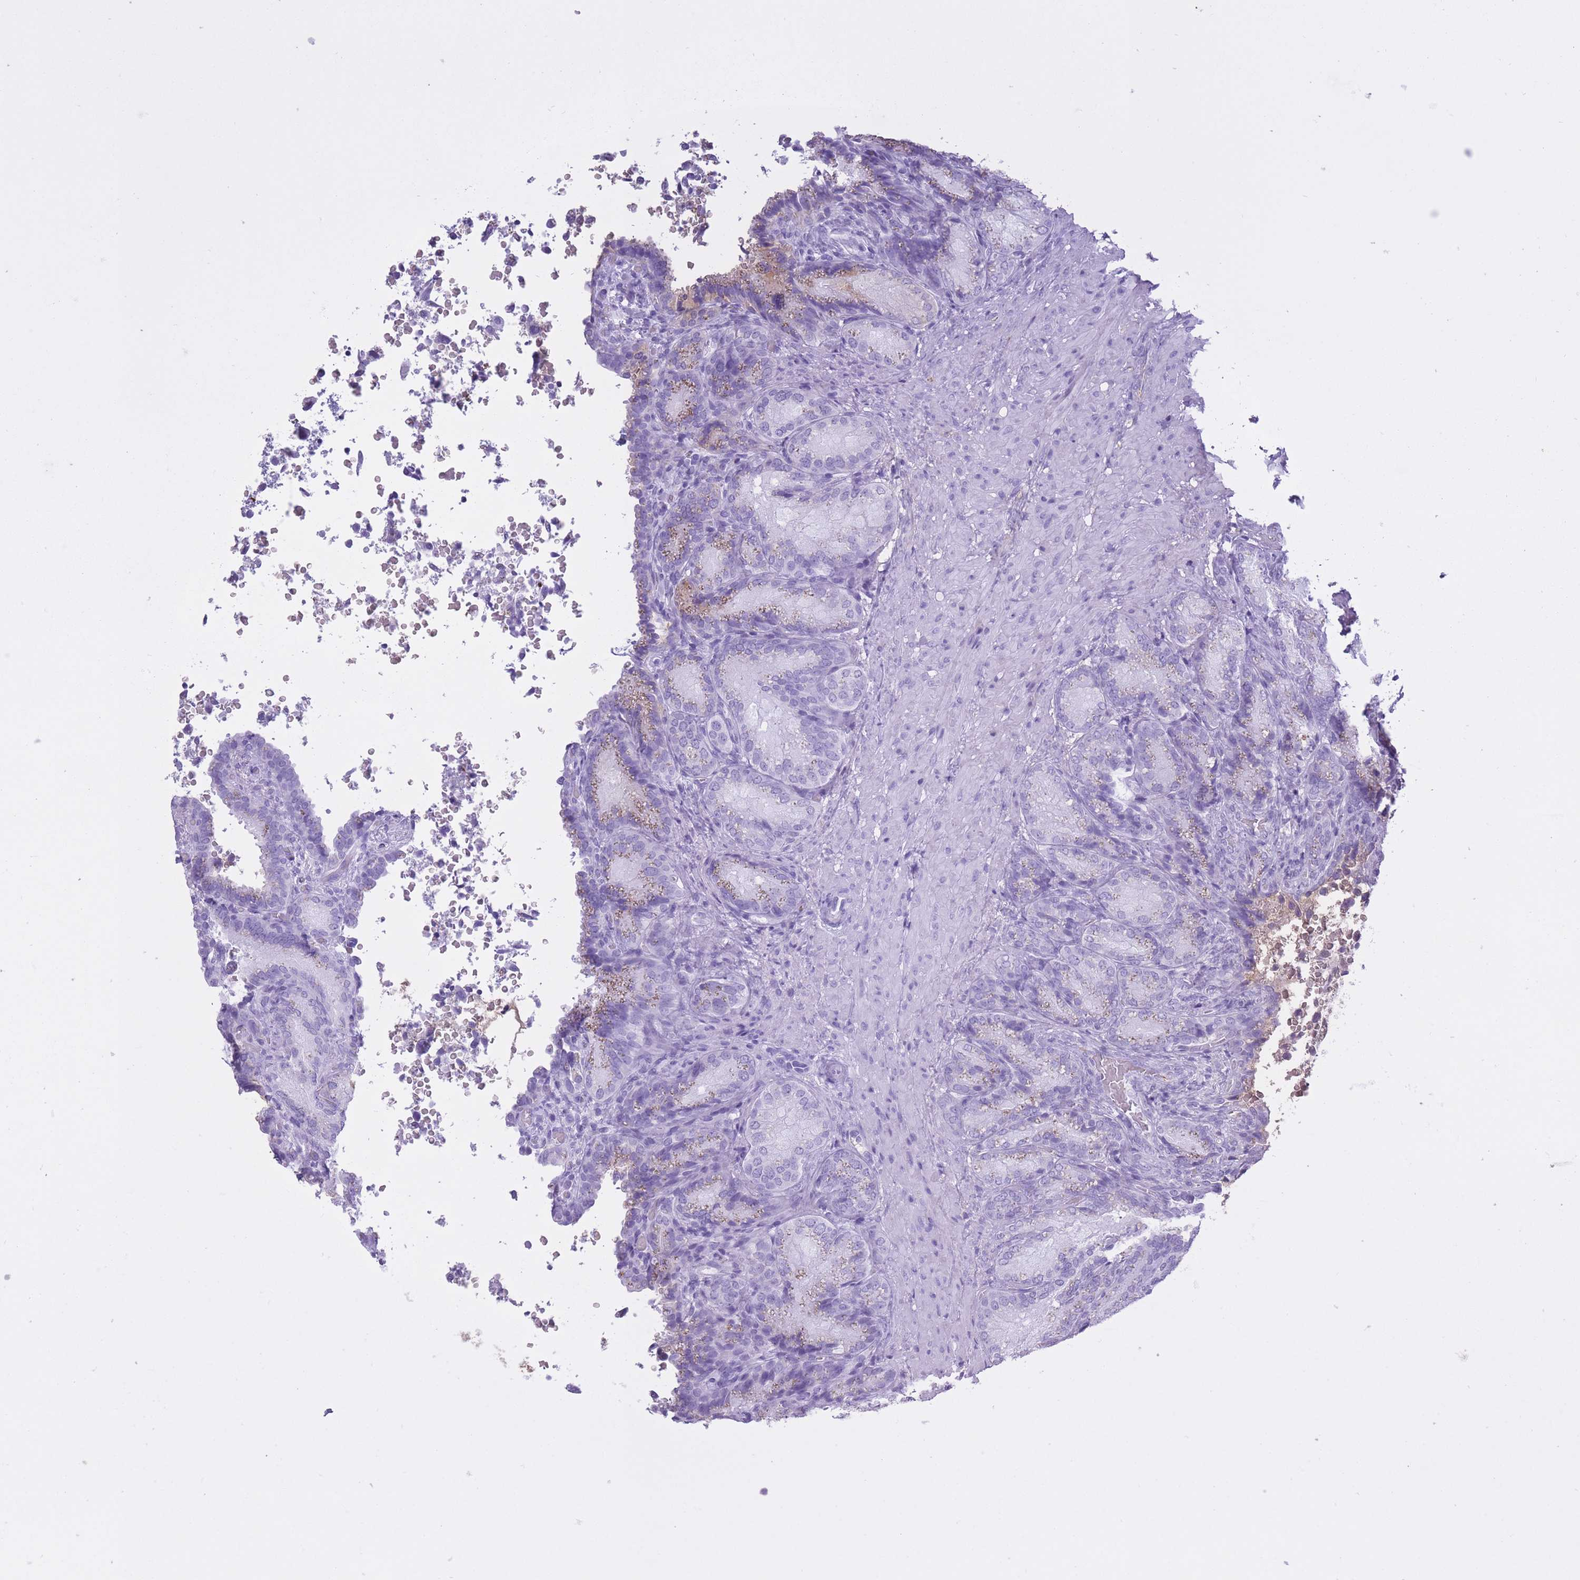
{"staining": {"intensity": "moderate", "quantity": "<25%", "location": "cytoplasmic/membranous"}, "tissue": "seminal vesicle", "cell_type": "Glandular cells", "image_type": "normal", "snomed": [{"axis": "morphology", "description": "Normal tissue, NOS"}, {"axis": "topography", "description": "Seminal veicle"}], "caption": "An image of human seminal vesicle stained for a protein exhibits moderate cytoplasmic/membranous brown staining in glandular cells.", "gene": "AP3S1", "patient": {"sex": "male", "age": 58}}